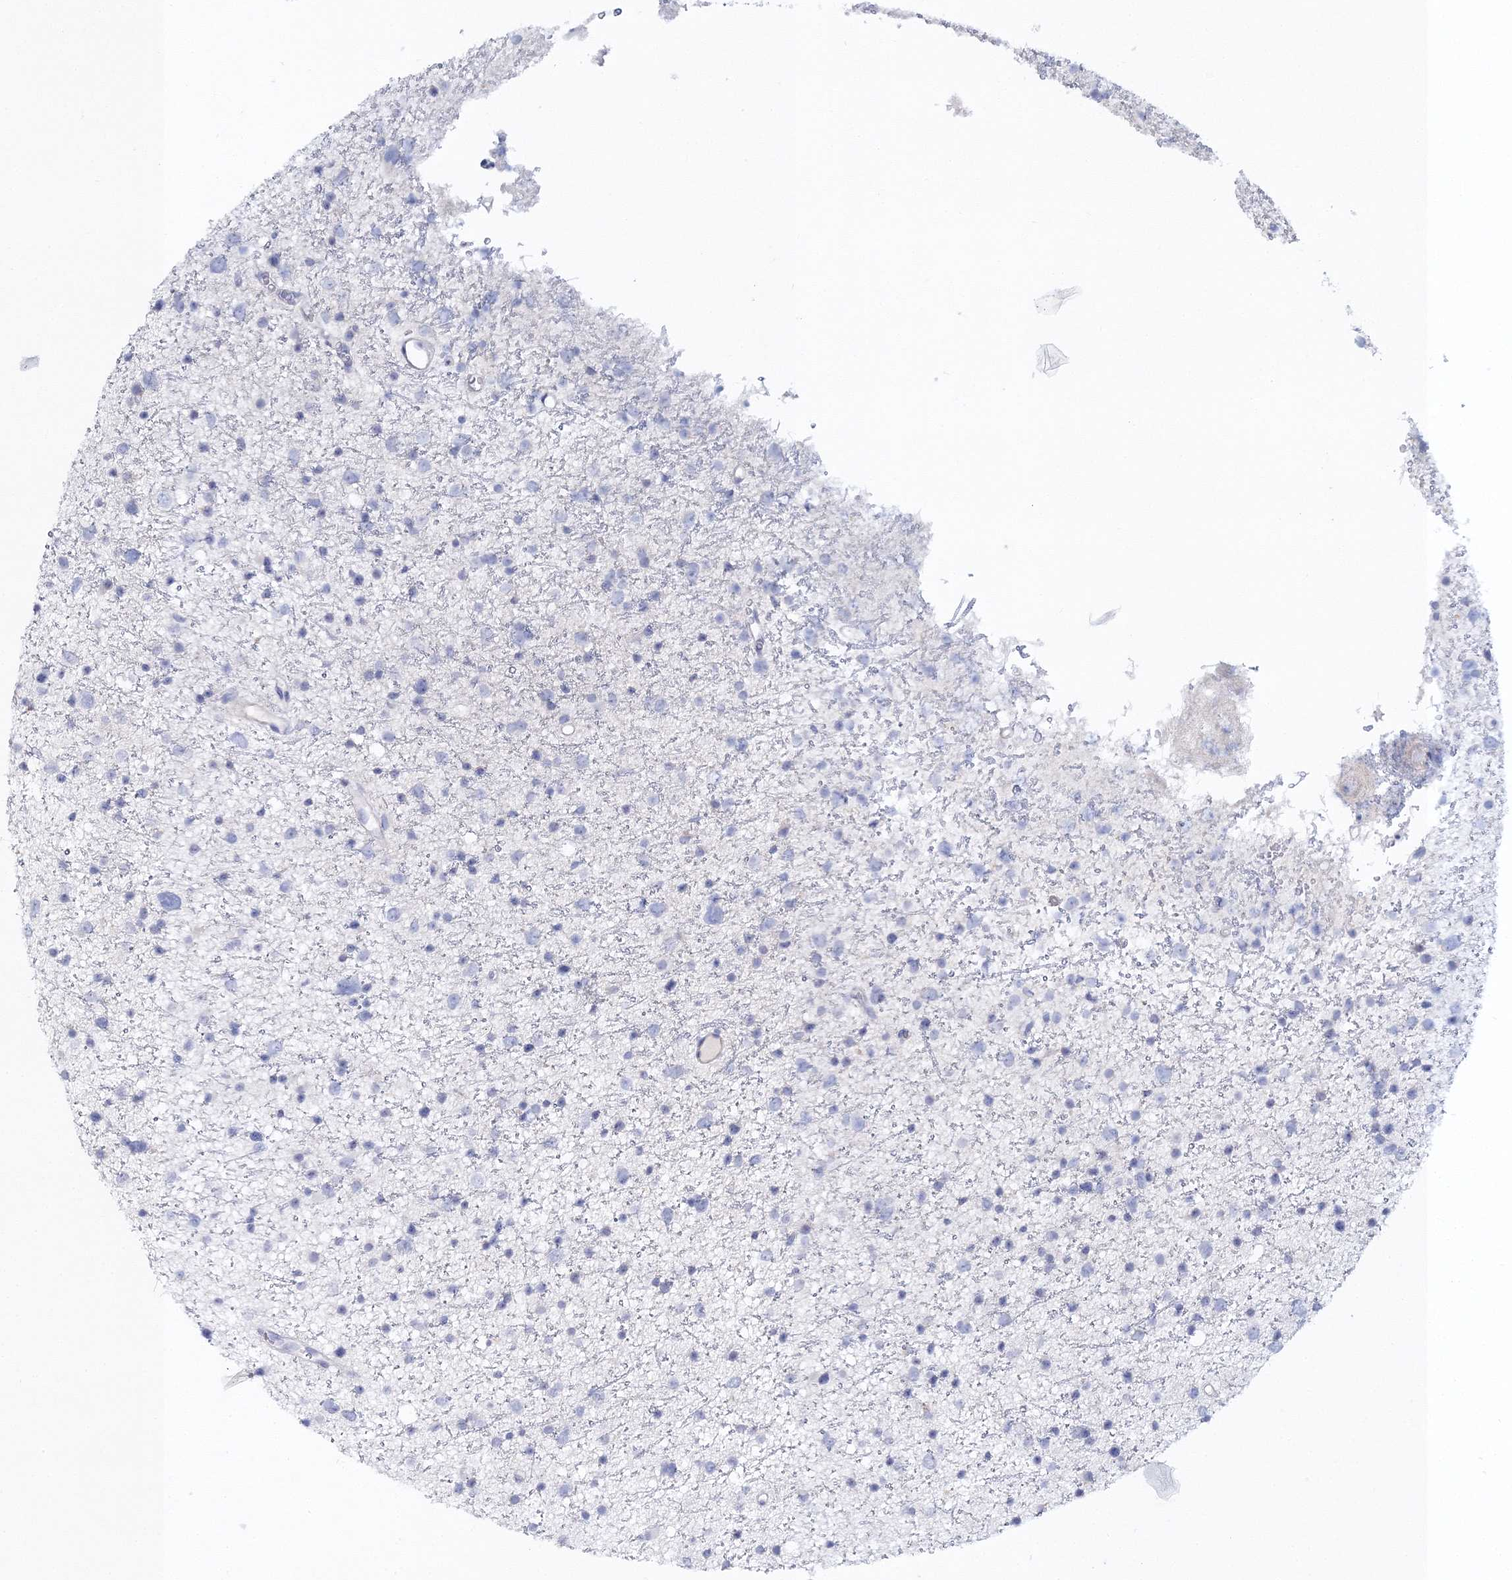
{"staining": {"intensity": "negative", "quantity": "none", "location": "none"}, "tissue": "glioma", "cell_type": "Tumor cells", "image_type": "cancer", "snomed": [{"axis": "morphology", "description": "Glioma, malignant, Low grade"}, {"axis": "topography", "description": "Cerebral cortex"}], "caption": "Tumor cells show no significant protein staining in malignant glioma (low-grade).", "gene": "MYOZ2", "patient": {"sex": "female", "age": 39}}